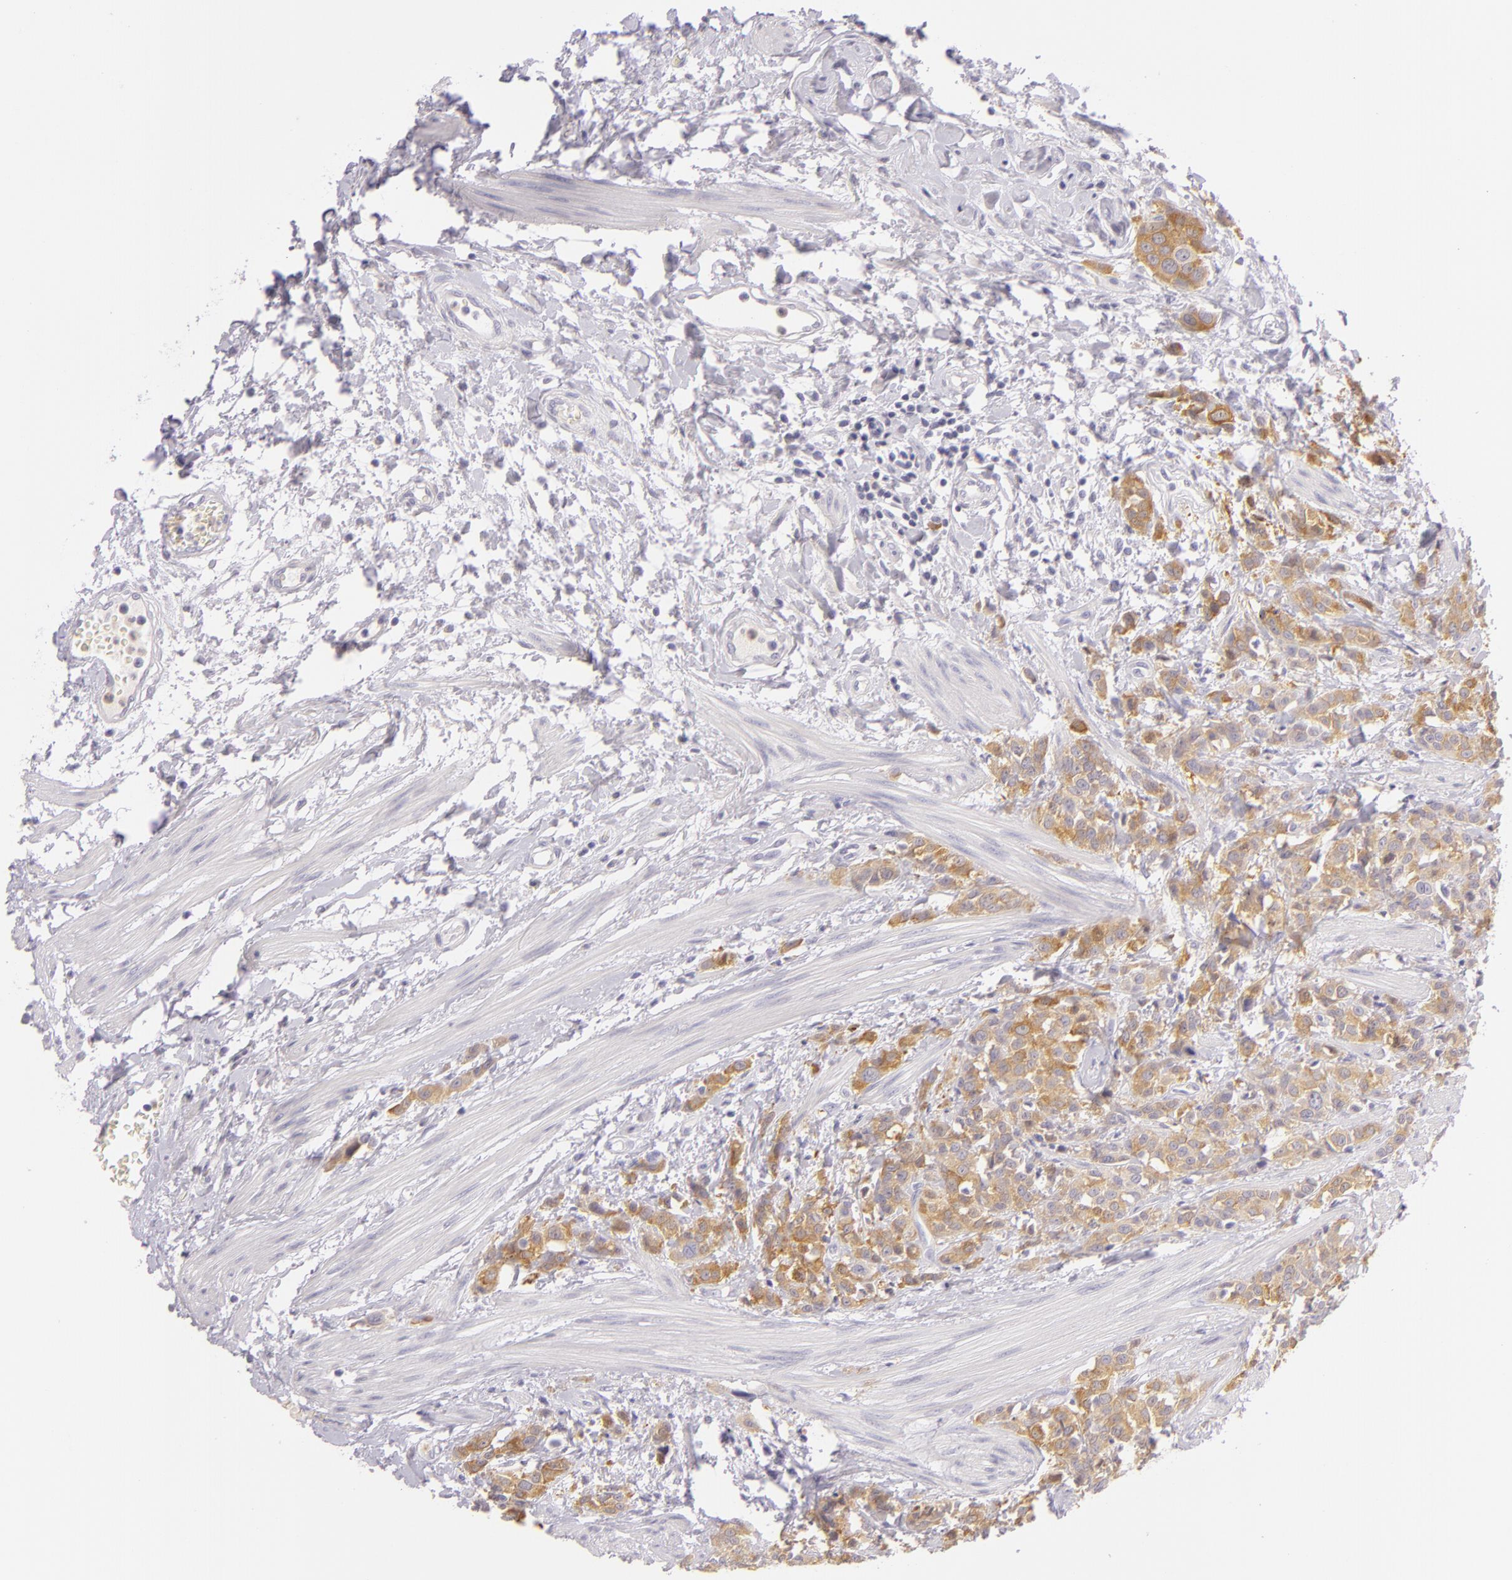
{"staining": {"intensity": "weak", "quantity": "25%-75%", "location": "cytoplasmic/membranous"}, "tissue": "urothelial cancer", "cell_type": "Tumor cells", "image_type": "cancer", "snomed": [{"axis": "morphology", "description": "Urothelial carcinoma, High grade"}, {"axis": "topography", "description": "Urinary bladder"}], "caption": "Human urothelial carcinoma (high-grade) stained for a protein (brown) demonstrates weak cytoplasmic/membranous positive positivity in about 25%-75% of tumor cells.", "gene": "CBS", "patient": {"sex": "male", "age": 56}}